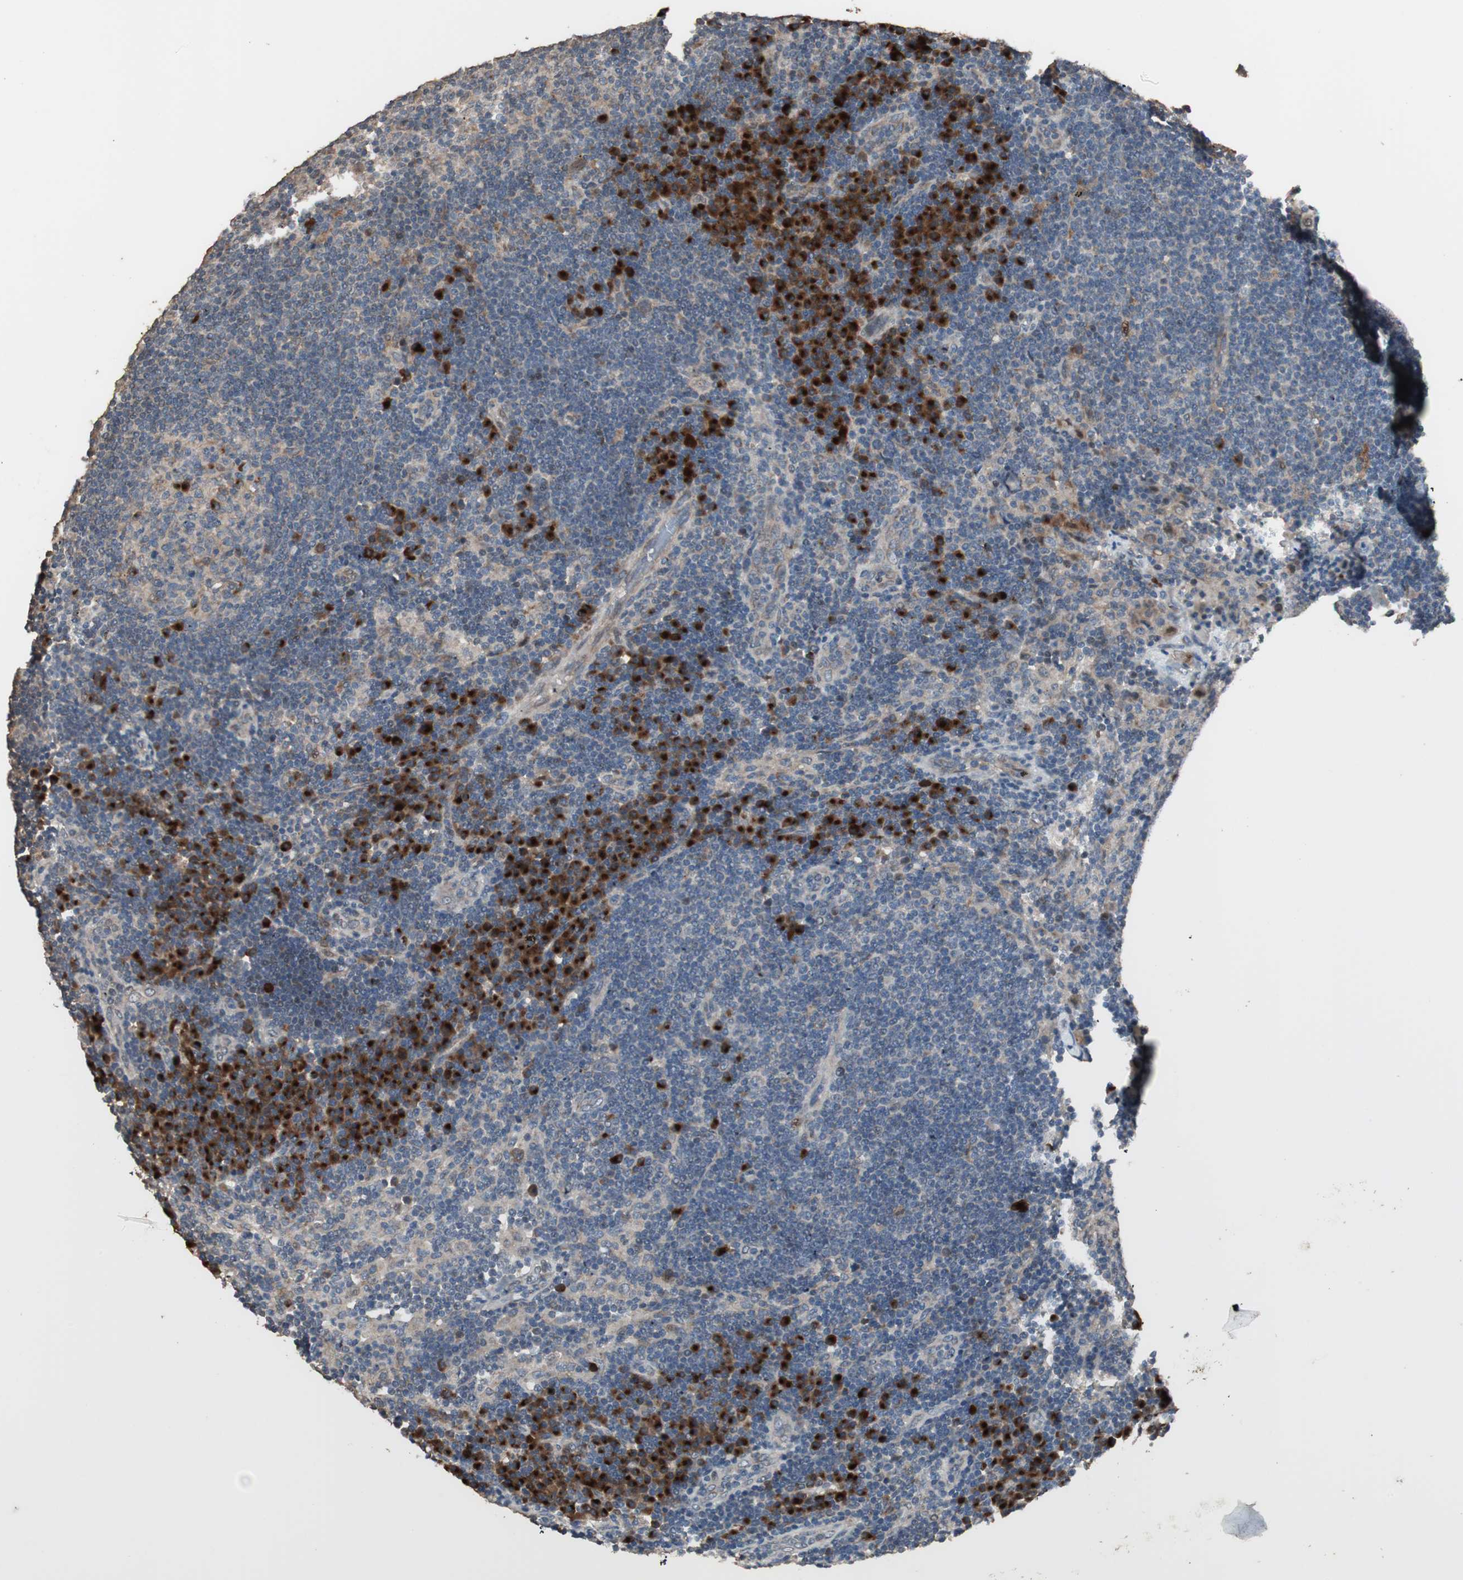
{"staining": {"intensity": "strong", "quantity": "<25%", "location": "cytoplasmic/membranous,nuclear"}, "tissue": "lymph node", "cell_type": "Germinal center cells", "image_type": "normal", "snomed": [{"axis": "morphology", "description": "Normal tissue, NOS"}, {"axis": "morphology", "description": "Squamous cell carcinoma, metastatic, NOS"}, {"axis": "topography", "description": "Lymph node"}], "caption": "Immunohistochemical staining of normal human lymph node displays <25% levels of strong cytoplasmic/membranous,nuclear protein staining in about <25% of germinal center cells. (DAB IHC with brightfield microscopy, high magnification).", "gene": "RARRES1", "patient": {"sex": "female", "age": 53}}